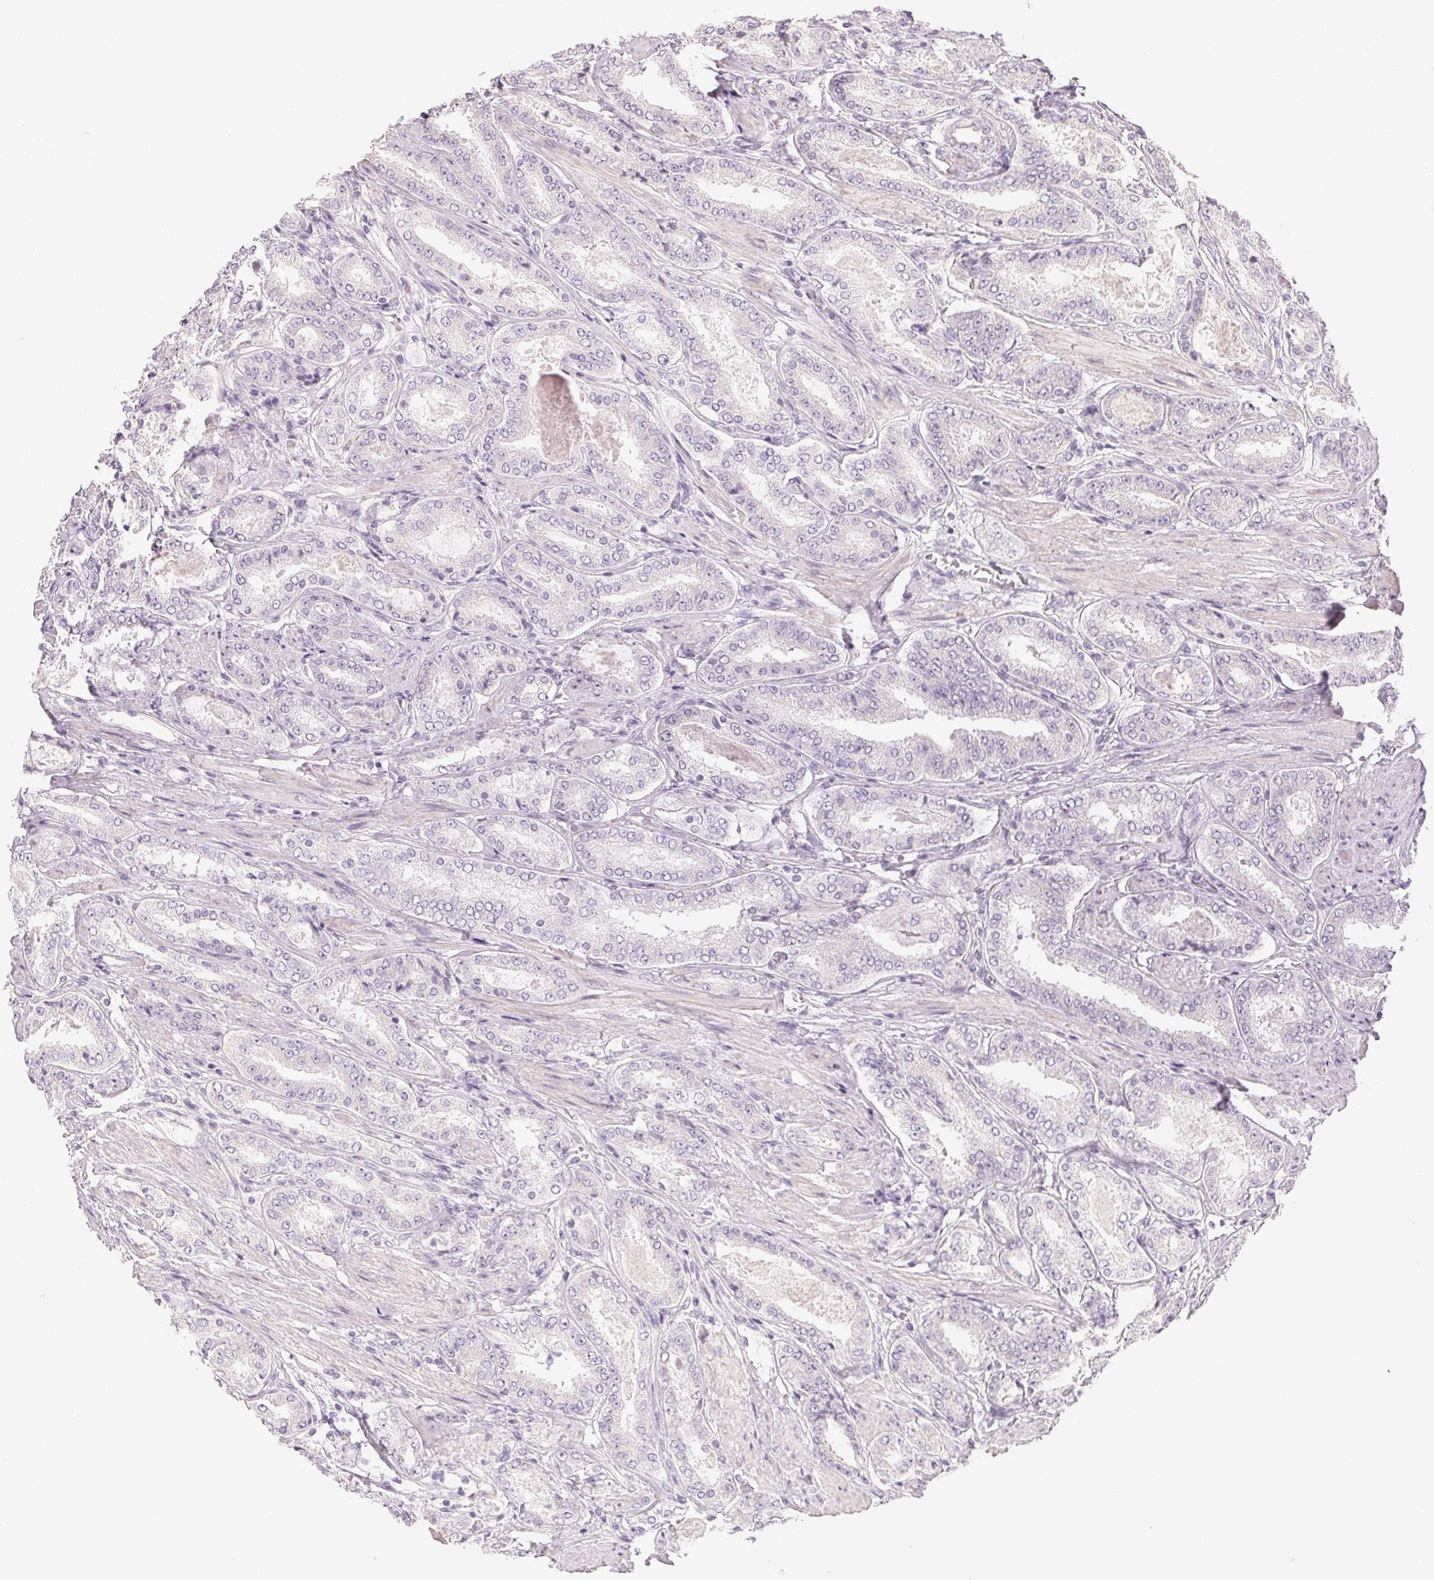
{"staining": {"intensity": "negative", "quantity": "none", "location": "none"}, "tissue": "prostate cancer", "cell_type": "Tumor cells", "image_type": "cancer", "snomed": [{"axis": "morphology", "description": "Adenocarcinoma, High grade"}, {"axis": "topography", "description": "Prostate"}], "caption": "Human prostate cancer stained for a protein using immunohistochemistry shows no positivity in tumor cells.", "gene": "MYBL1", "patient": {"sex": "male", "age": 63}}